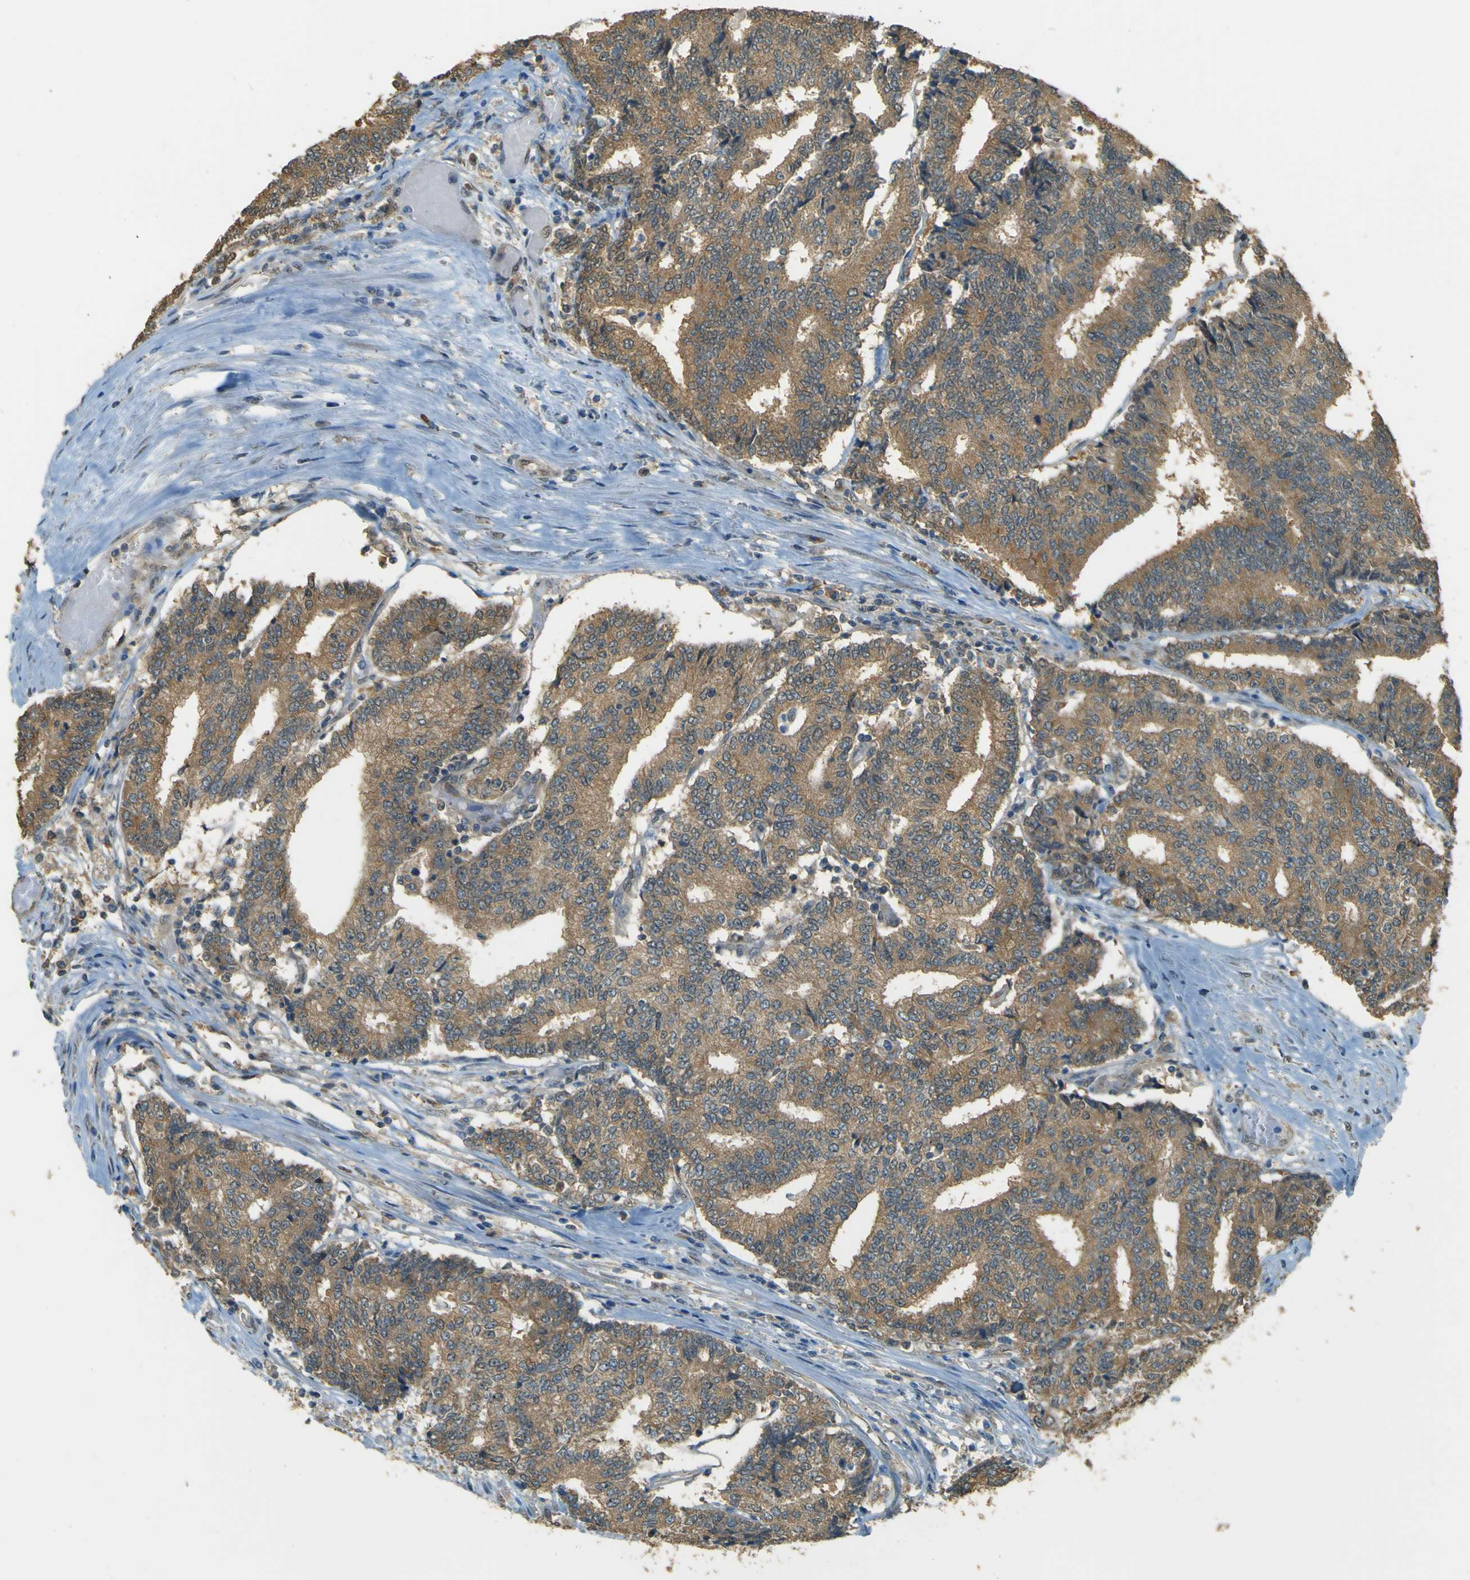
{"staining": {"intensity": "moderate", "quantity": ">75%", "location": "cytoplasmic/membranous"}, "tissue": "prostate cancer", "cell_type": "Tumor cells", "image_type": "cancer", "snomed": [{"axis": "morphology", "description": "Normal tissue, NOS"}, {"axis": "morphology", "description": "Adenocarcinoma, High grade"}, {"axis": "topography", "description": "Prostate"}, {"axis": "topography", "description": "Seminal veicle"}], "caption": "Prostate cancer stained with a protein marker demonstrates moderate staining in tumor cells.", "gene": "GOLGA1", "patient": {"sex": "male", "age": 55}}